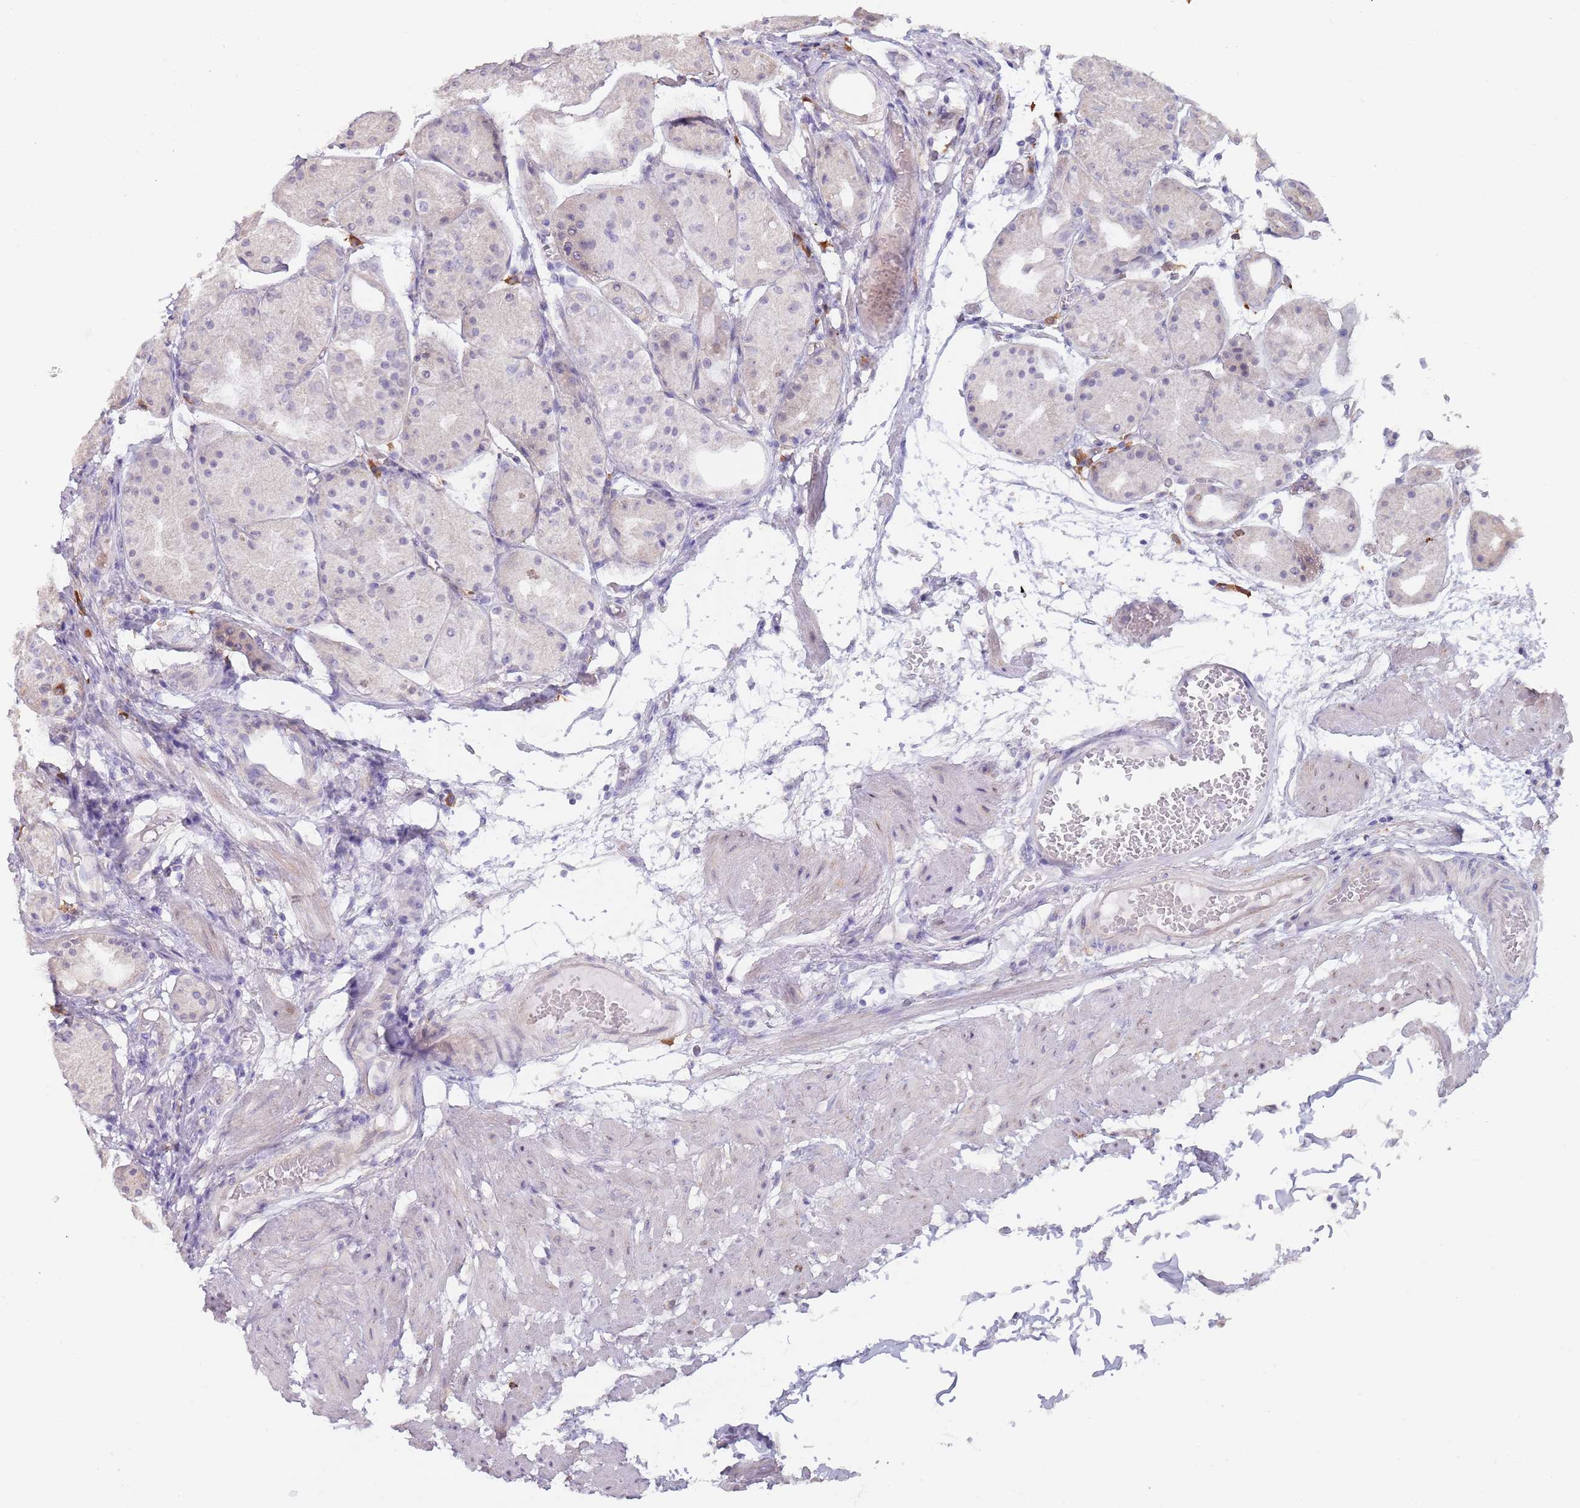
{"staining": {"intensity": "weak", "quantity": "<25%", "location": "cytoplasmic/membranous"}, "tissue": "stomach", "cell_type": "Glandular cells", "image_type": "normal", "snomed": [{"axis": "morphology", "description": "Normal tissue, NOS"}, {"axis": "topography", "description": "Stomach, upper"}], "caption": "The image demonstrates no significant positivity in glandular cells of stomach. (DAB (3,3'-diaminobenzidine) immunohistochemistry (IHC) visualized using brightfield microscopy, high magnification).", "gene": "DXO", "patient": {"sex": "male", "age": 72}}